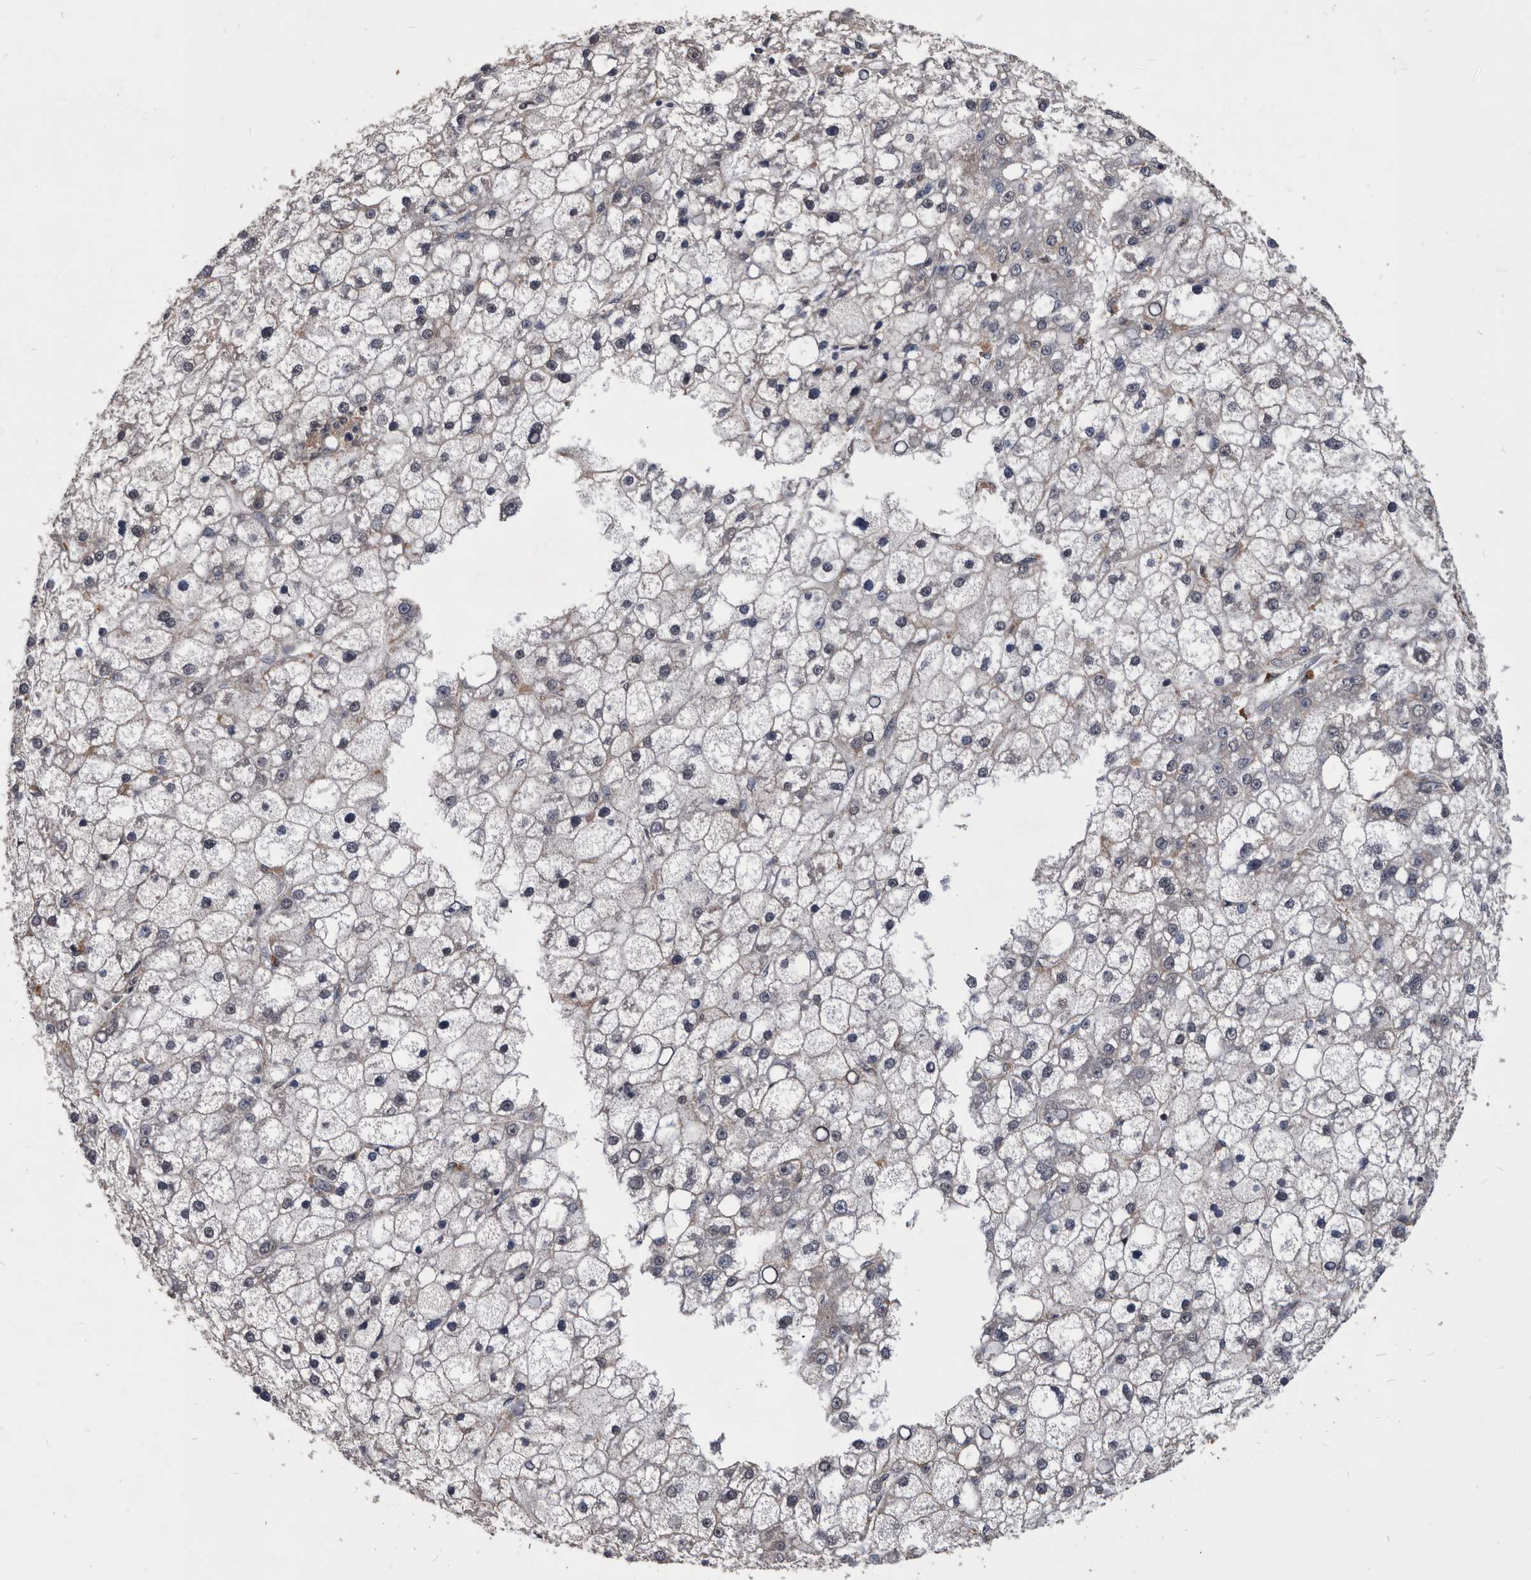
{"staining": {"intensity": "negative", "quantity": "none", "location": "none"}, "tissue": "liver cancer", "cell_type": "Tumor cells", "image_type": "cancer", "snomed": [{"axis": "morphology", "description": "Carcinoma, Hepatocellular, NOS"}, {"axis": "topography", "description": "Liver"}], "caption": "Liver hepatocellular carcinoma was stained to show a protein in brown. There is no significant staining in tumor cells.", "gene": "NRBP1", "patient": {"sex": "male", "age": 67}}